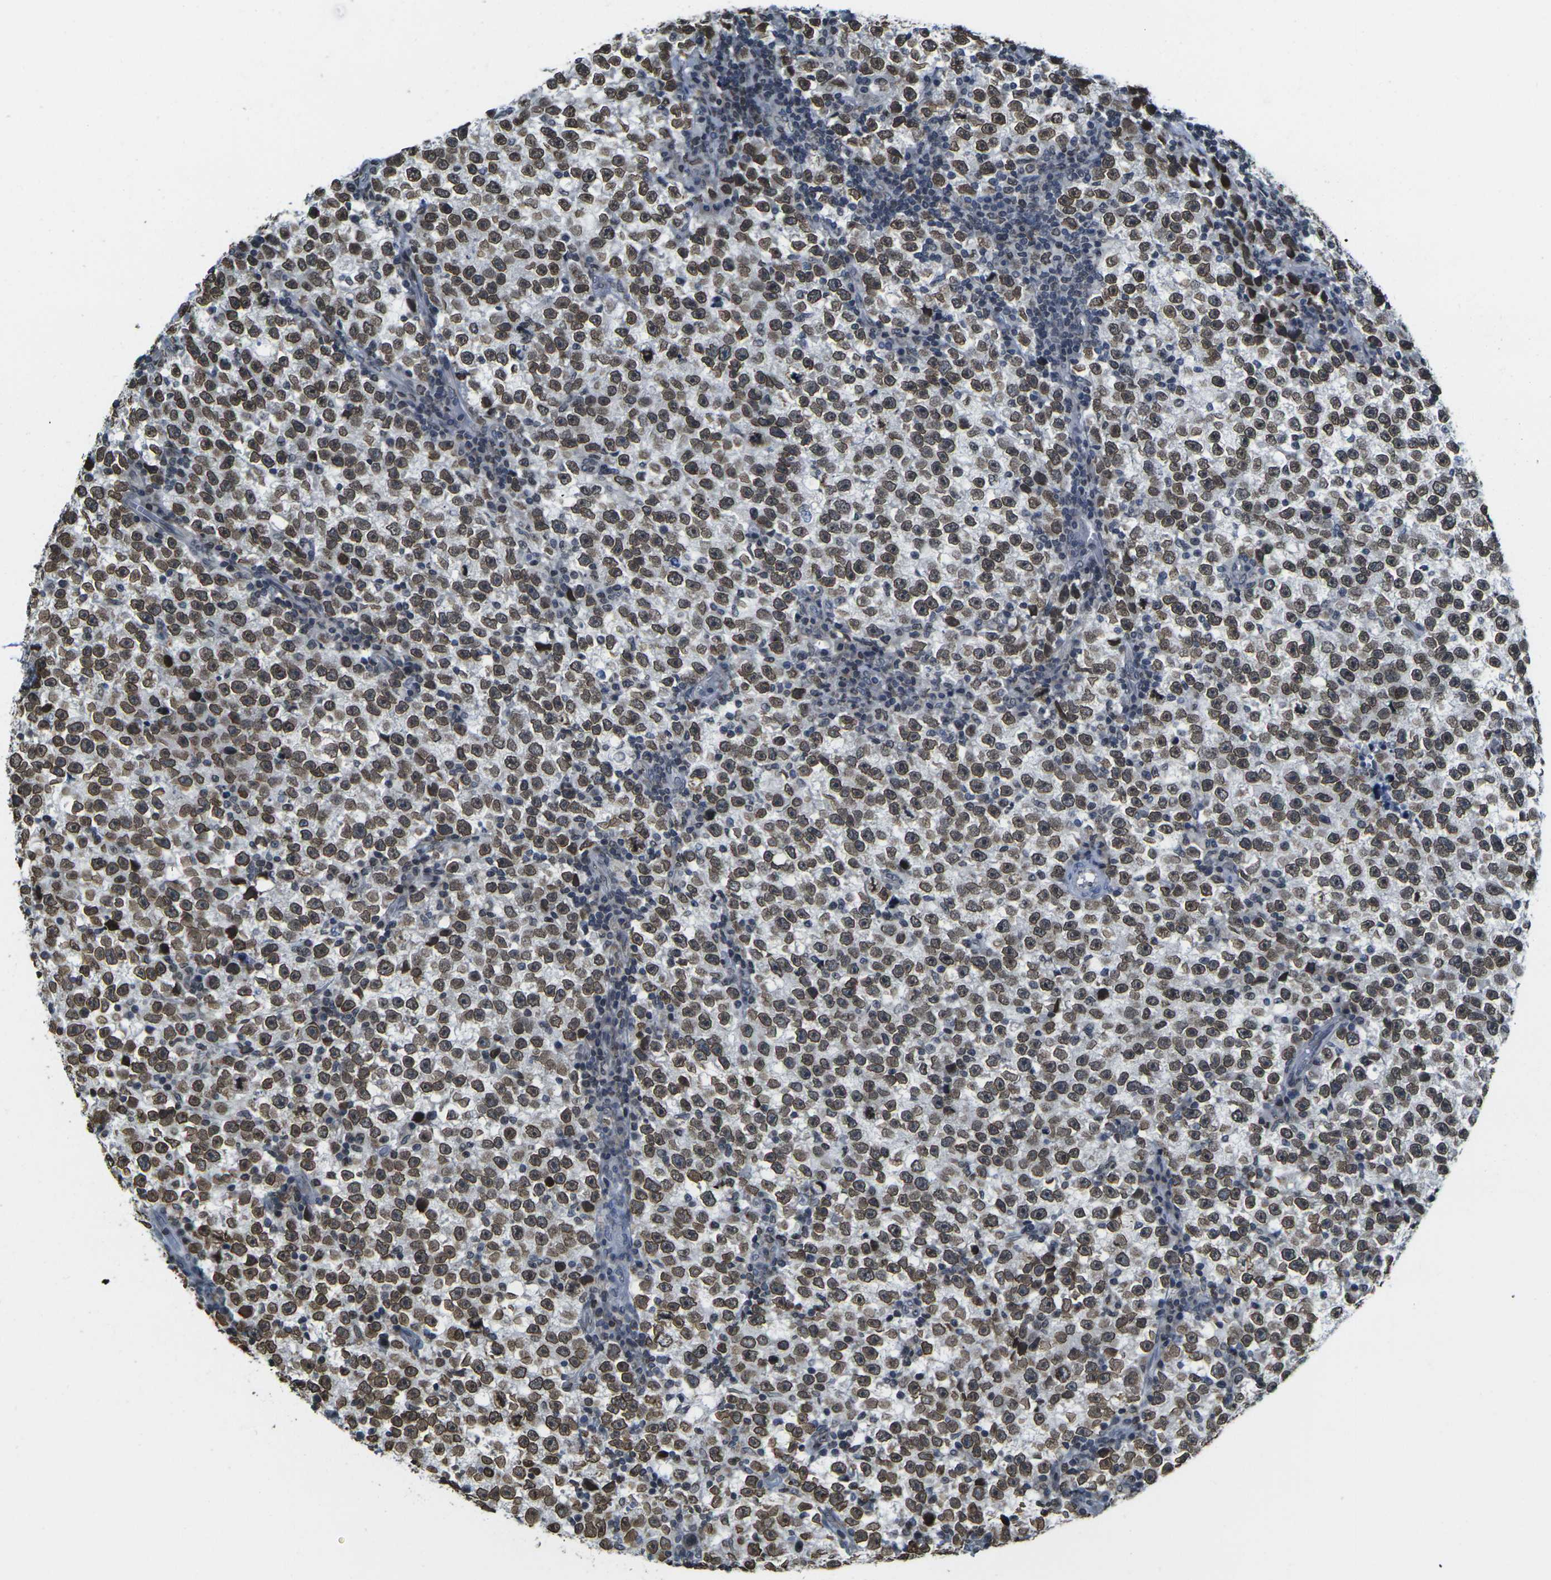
{"staining": {"intensity": "moderate", "quantity": ">75%", "location": "cytoplasmic/membranous,nuclear"}, "tissue": "testis cancer", "cell_type": "Tumor cells", "image_type": "cancer", "snomed": [{"axis": "morphology", "description": "Seminoma, NOS"}, {"axis": "topography", "description": "Testis"}], "caption": "Human testis cancer stained with a brown dye shows moderate cytoplasmic/membranous and nuclear positive positivity in about >75% of tumor cells.", "gene": "BRDT", "patient": {"sex": "male", "age": 43}}